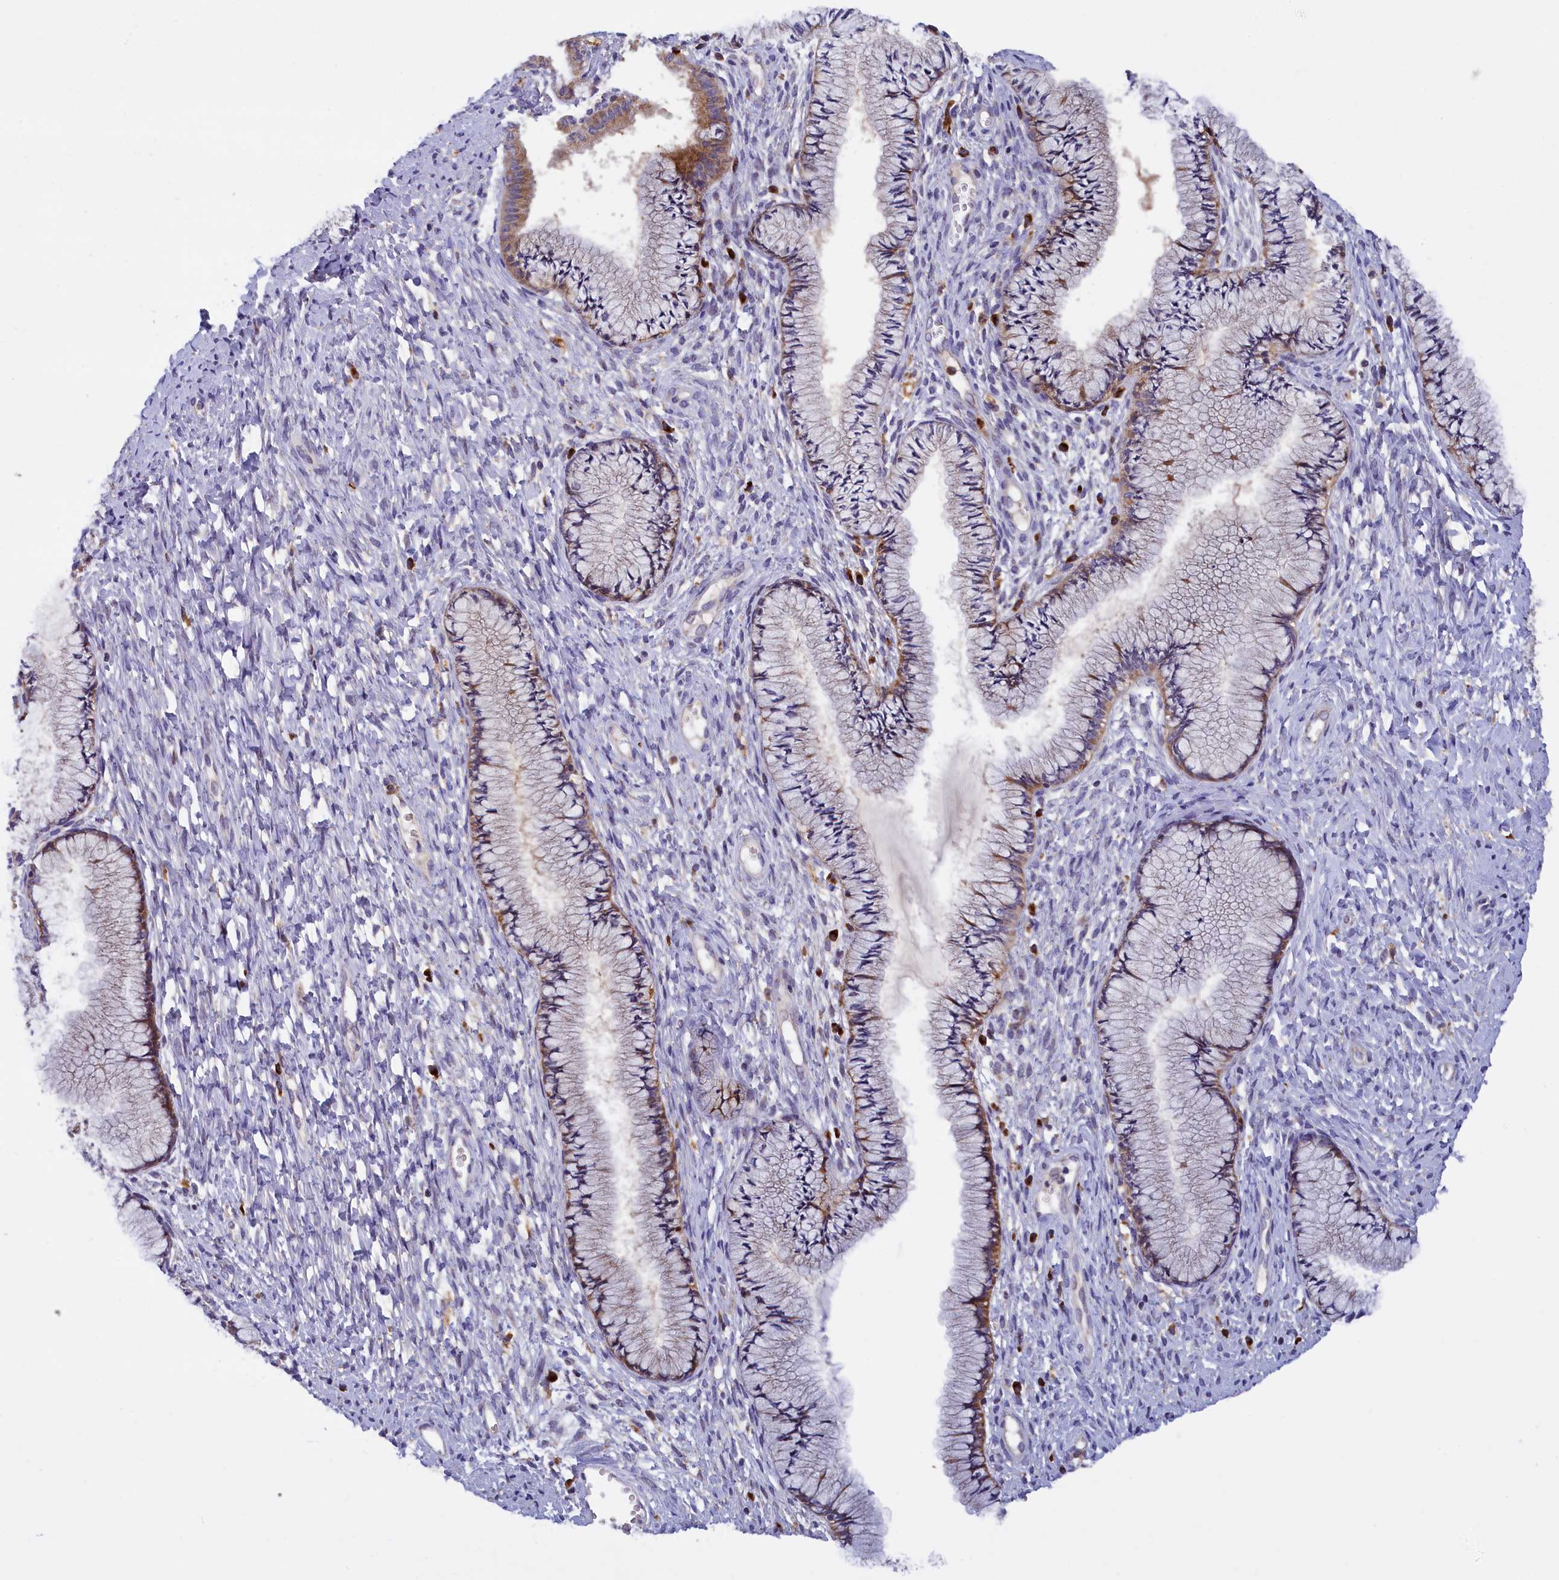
{"staining": {"intensity": "moderate", "quantity": "25%-75%", "location": "cytoplasmic/membranous"}, "tissue": "cervix", "cell_type": "Glandular cells", "image_type": "normal", "snomed": [{"axis": "morphology", "description": "Normal tissue, NOS"}, {"axis": "topography", "description": "Cervix"}], "caption": "A micrograph showing moderate cytoplasmic/membranous positivity in approximately 25%-75% of glandular cells in benign cervix, as visualized by brown immunohistochemical staining.", "gene": "NAIP", "patient": {"sex": "female", "age": 42}}